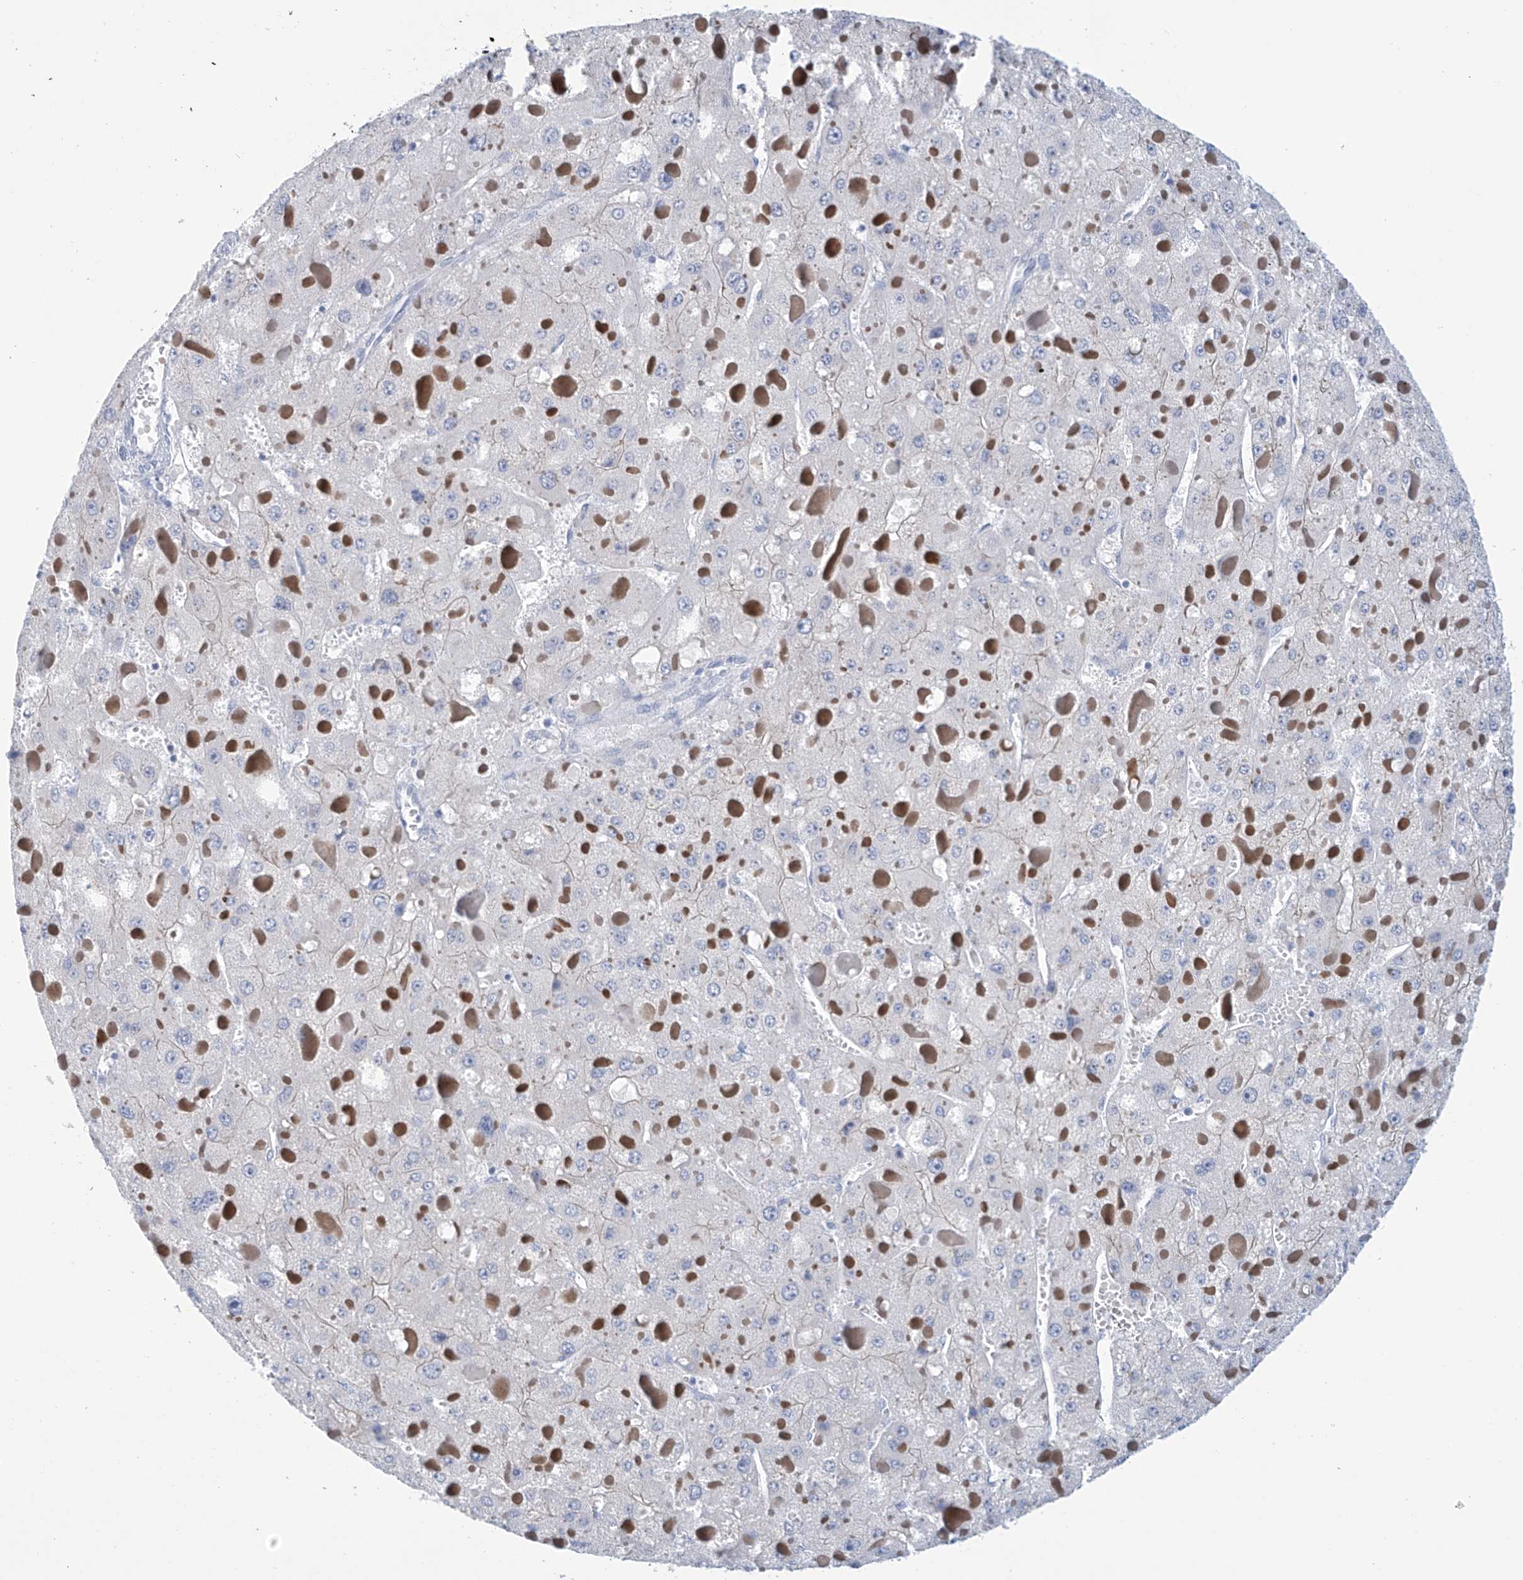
{"staining": {"intensity": "negative", "quantity": "none", "location": "none"}, "tissue": "liver cancer", "cell_type": "Tumor cells", "image_type": "cancer", "snomed": [{"axis": "morphology", "description": "Carcinoma, Hepatocellular, NOS"}, {"axis": "topography", "description": "Liver"}], "caption": "IHC histopathology image of neoplastic tissue: hepatocellular carcinoma (liver) stained with DAB displays no significant protein expression in tumor cells.", "gene": "DSP", "patient": {"sex": "female", "age": 73}}